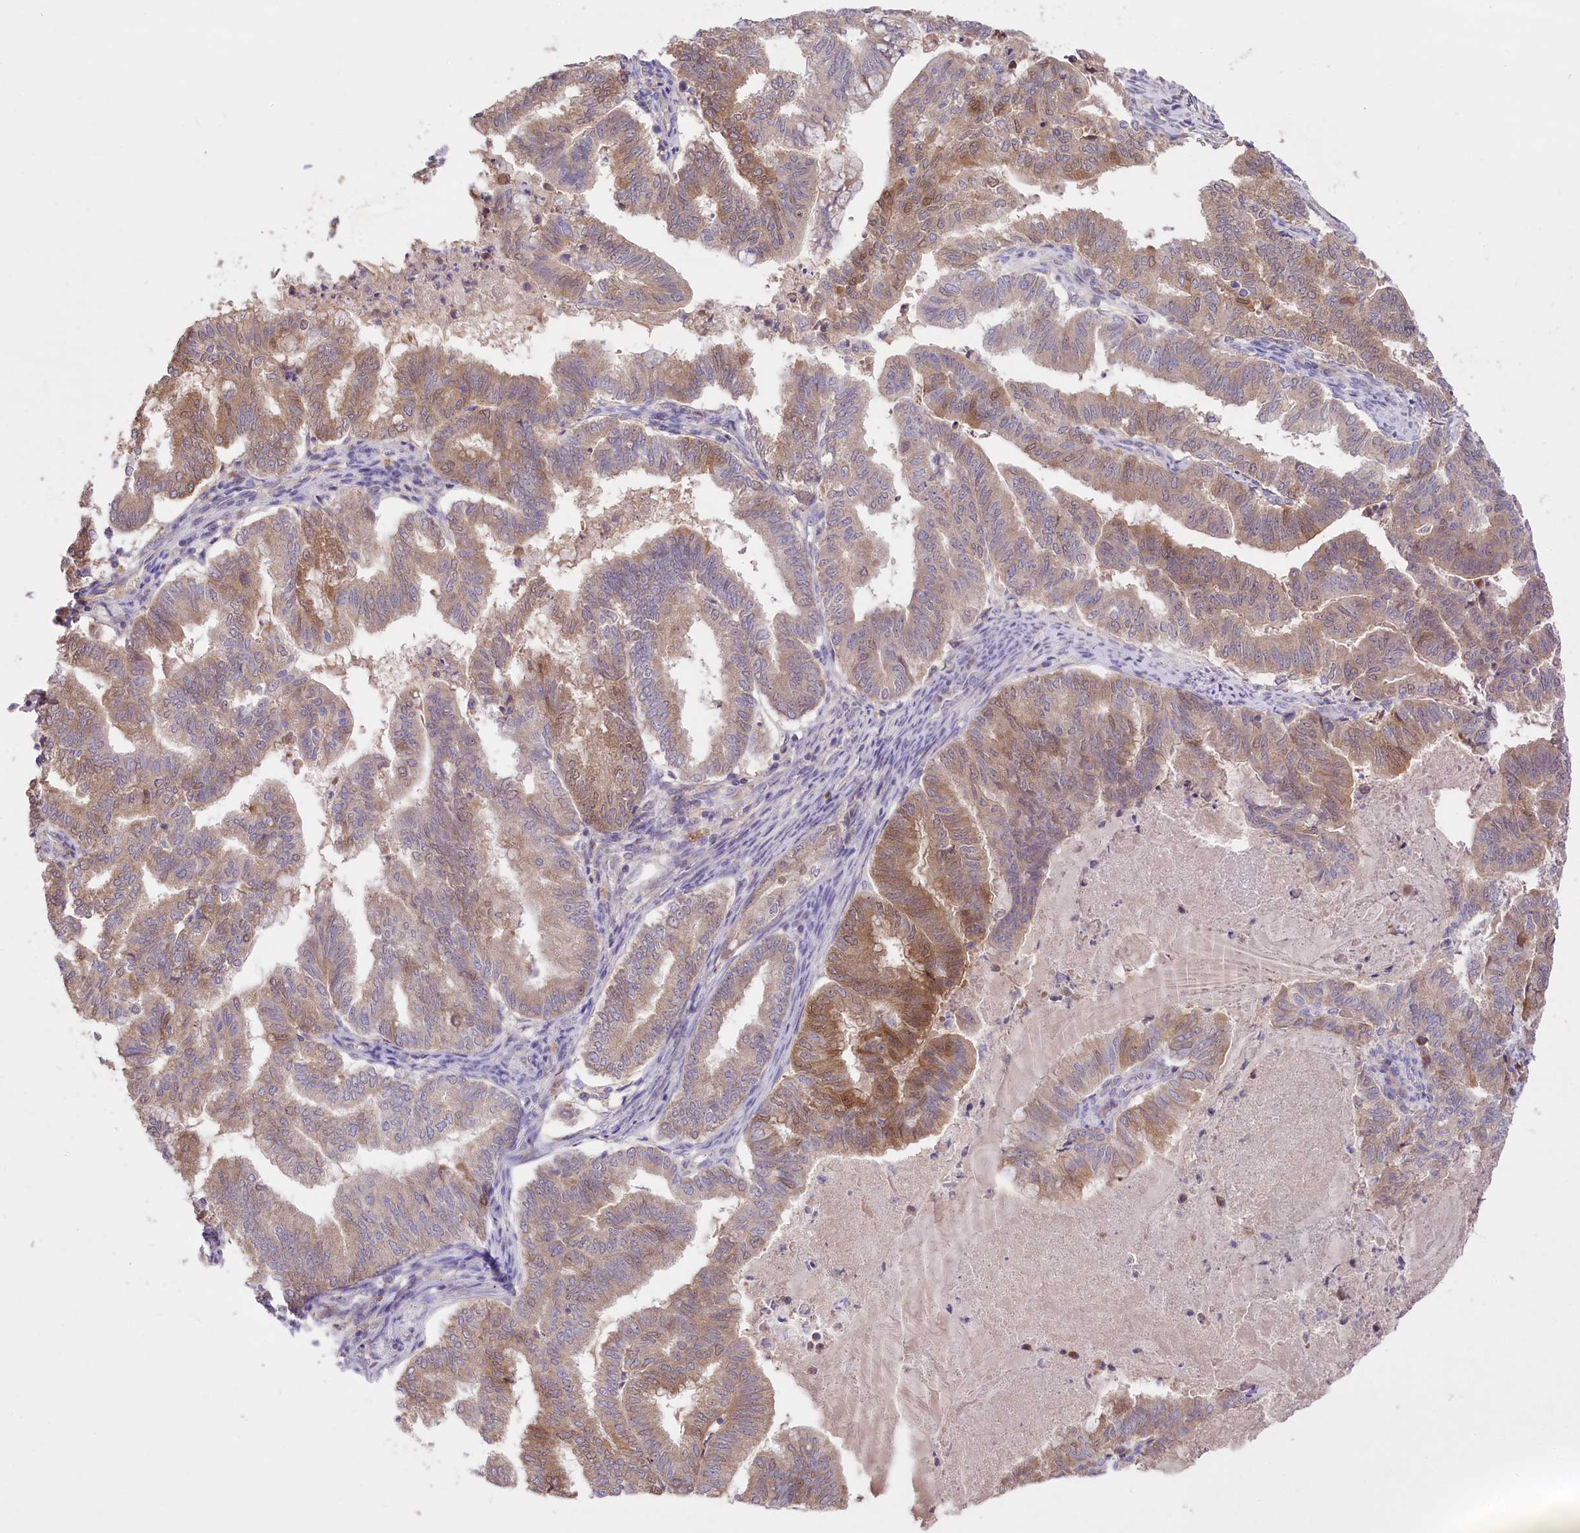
{"staining": {"intensity": "moderate", "quantity": "25%-75%", "location": "cytoplasmic/membranous,nuclear"}, "tissue": "endometrial cancer", "cell_type": "Tumor cells", "image_type": "cancer", "snomed": [{"axis": "morphology", "description": "Adenocarcinoma, NOS"}, {"axis": "topography", "description": "Endometrium"}], "caption": "IHC of endometrial adenocarcinoma demonstrates medium levels of moderate cytoplasmic/membranous and nuclear positivity in approximately 25%-75% of tumor cells. (DAB (3,3'-diaminobenzidine) = brown stain, brightfield microscopy at high magnification).", "gene": "PBLD", "patient": {"sex": "female", "age": 79}}